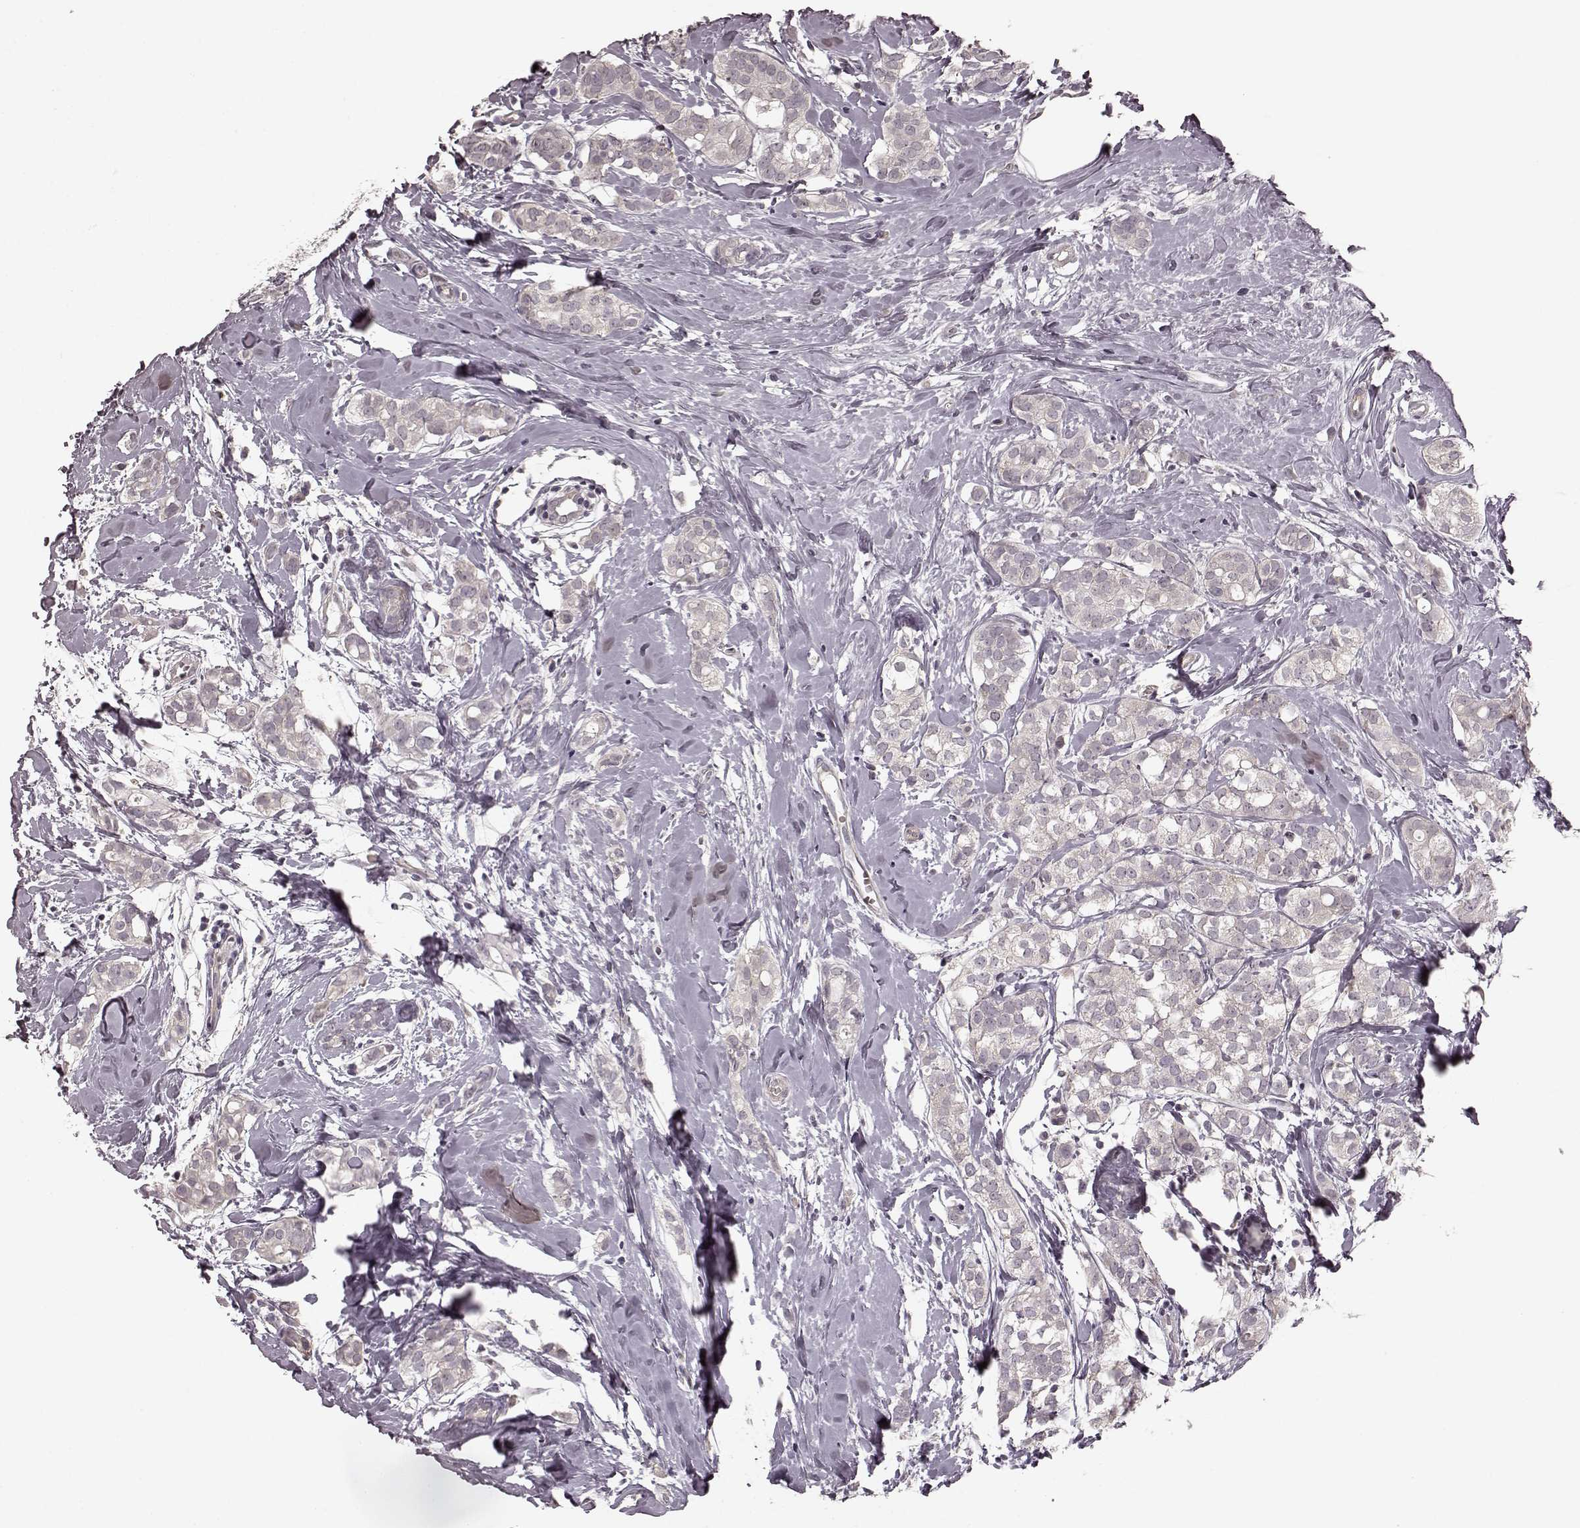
{"staining": {"intensity": "negative", "quantity": "none", "location": "none"}, "tissue": "breast cancer", "cell_type": "Tumor cells", "image_type": "cancer", "snomed": [{"axis": "morphology", "description": "Duct carcinoma"}, {"axis": "topography", "description": "Breast"}], "caption": "Immunohistochemistry micrograph of neoplastic tissue: infiltrating ductal carcinoma (breast) stained with DAB reveals no significant protein positivity in tumor cells. (DAB (3,3'-diaminobenzidine) immunohistochemistry with hematoxylin counter stain).", "gene": "PRKCE", "patient": {"sex": "female", "age": 40}}